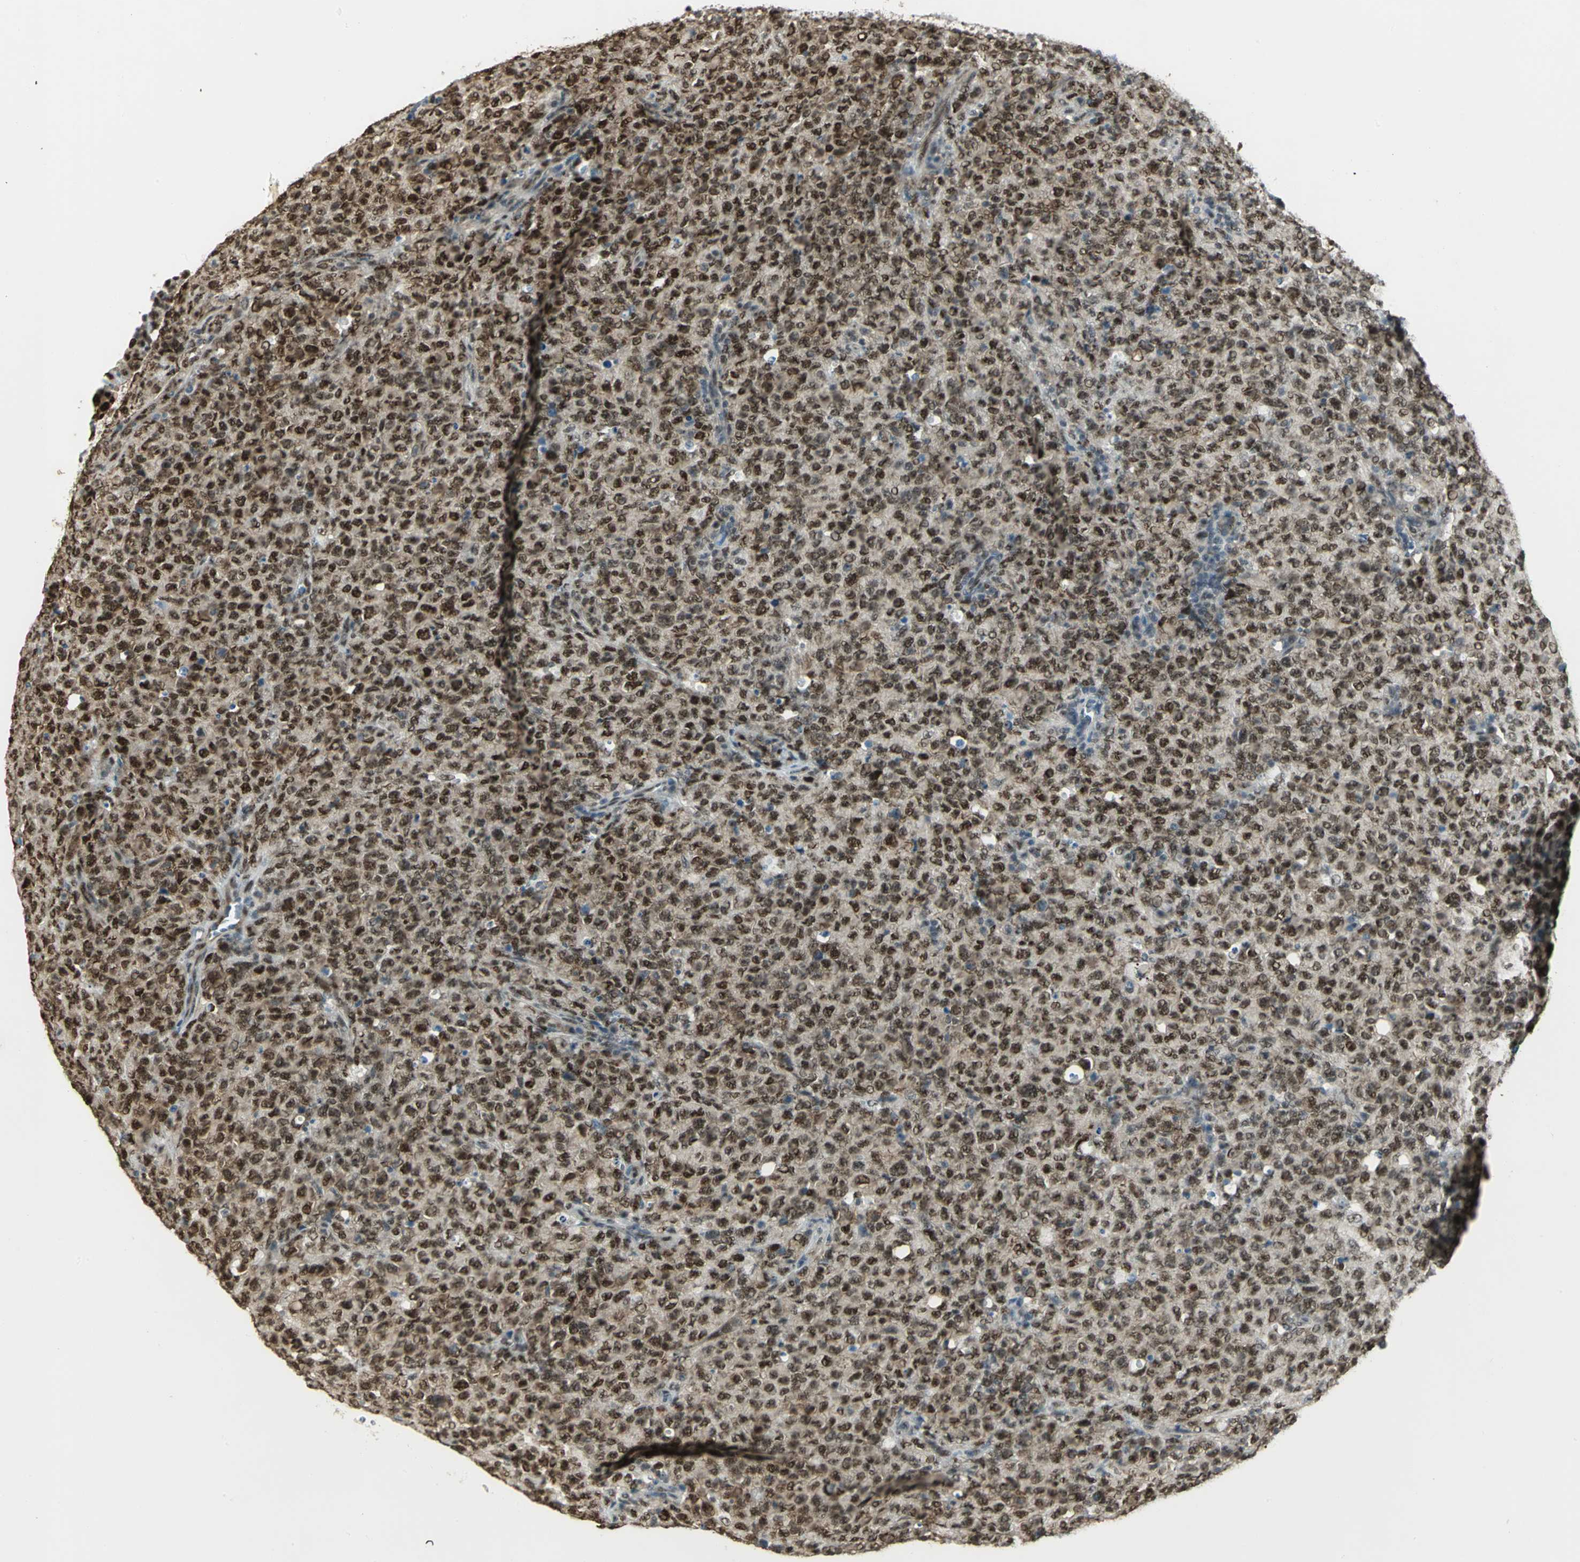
{"staining": {"intensity": "moderate", "quantity": ">75%", "location": "nuclear"}, "tissue": "lymphoma", "cell_type": "Tumor cells", "image_type": "cancer", "snomed": [{"axis": "morphology", "description": "Malignant lymphoma, non-Hodgkin's type, High grade"}, {"axis": "topography", "description": "Tonsil"}], "caption": "Protein positivity by IHC exhibits moderate nuclear positivity in approximately >75% of tumor cells in lymphoma. (Brightfield microscopy of DAB IHC at high magnification).", "gene": "DDX5", "patient": {"sex": "female", "age": 36}}